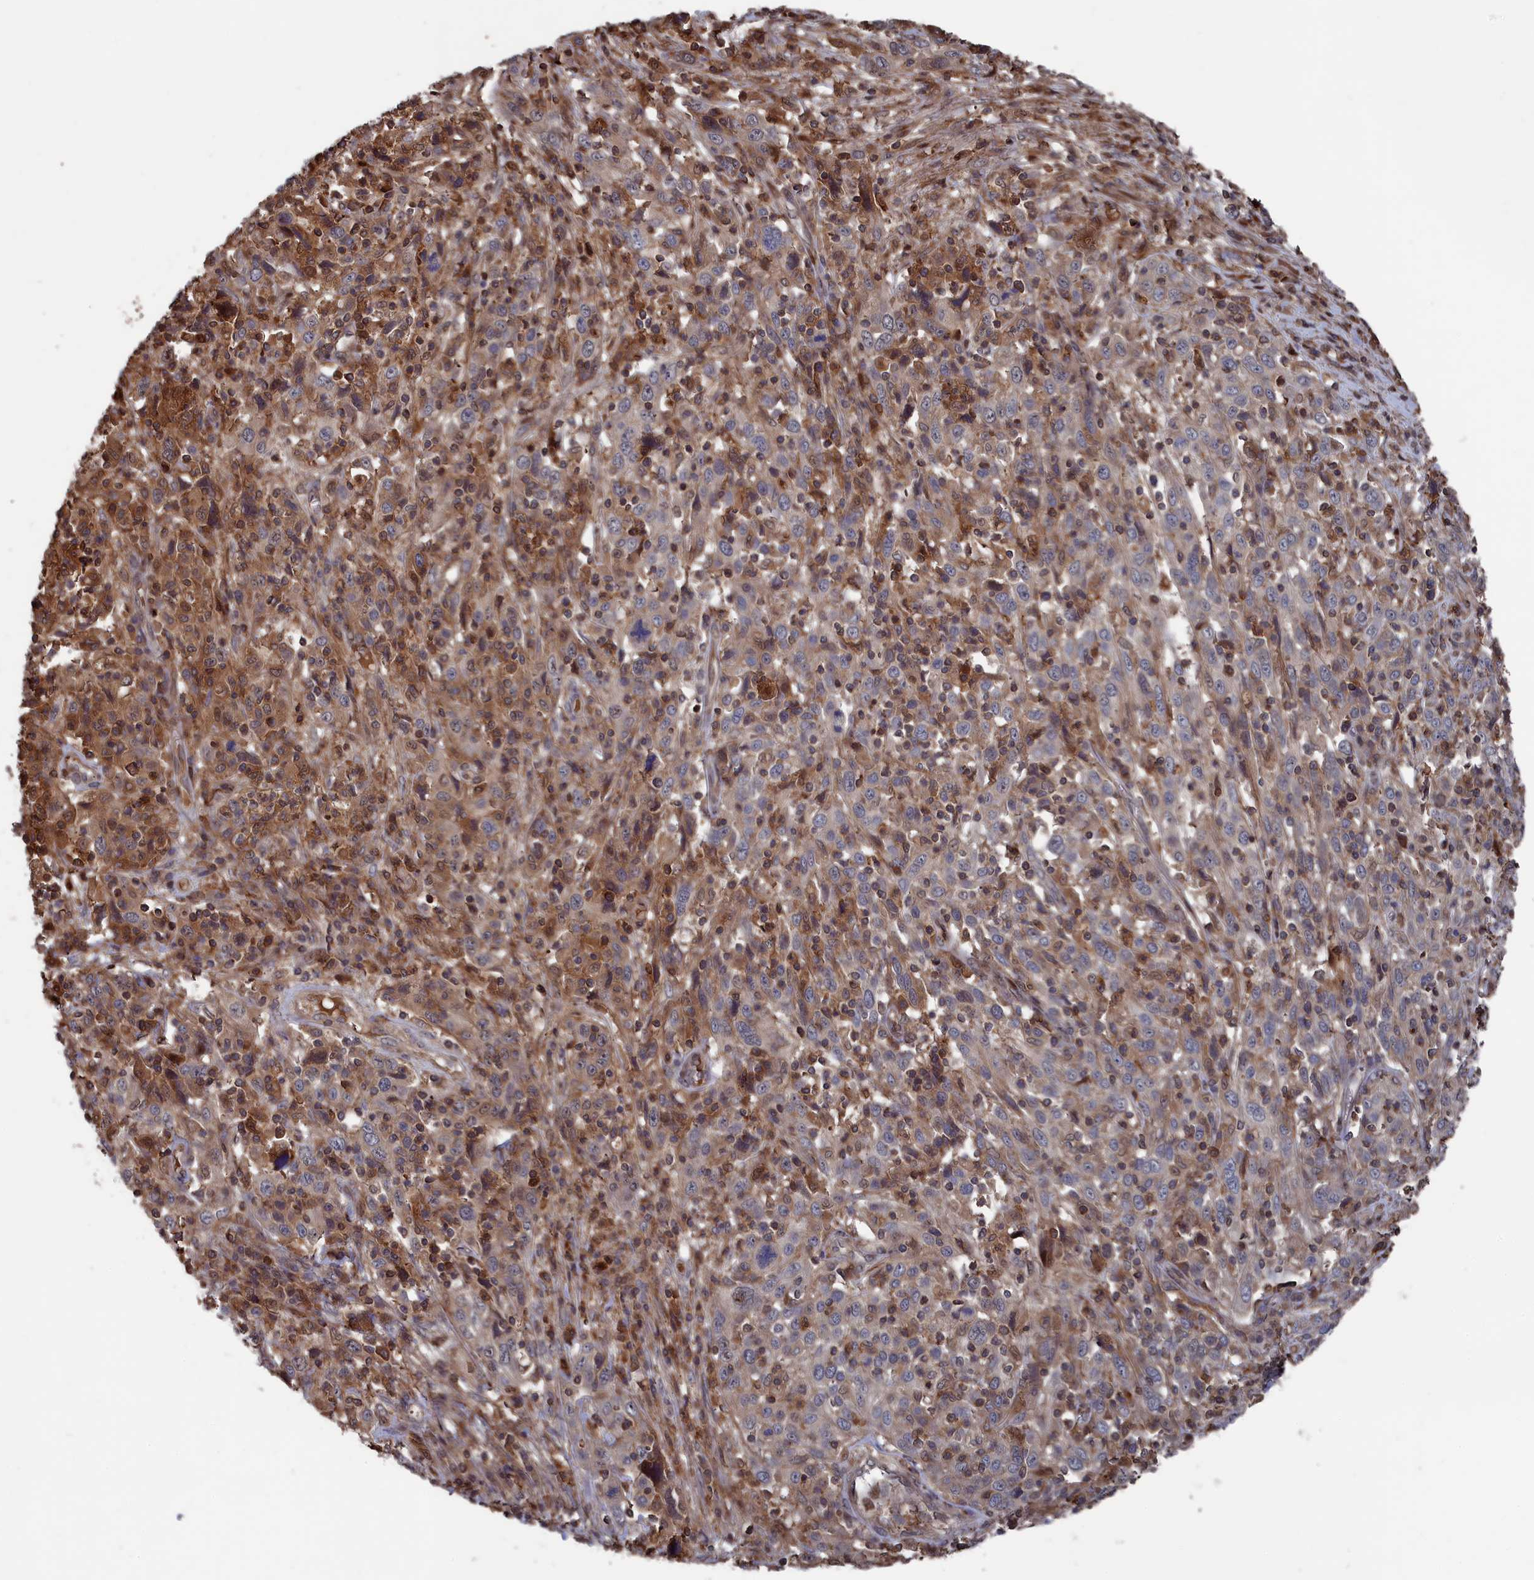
{"staining": {"intensity": "moderate", "quantity": "<25%", "location": "cytoplasmic/membranous"}, "tissue": "cervical cancer", "cell_type": "Tumor cells", "image_type": "cancer", "snomed": [{"axis": "morphology", "description": "Squamous cell carcinoma, NOS"}, {"axis": "topography", "description": "Cervix"}], "caption": "This is a micrograph of immunohistochemistry (IHC) staining of cervical cancer (squamous cell carcinoma), which shows moderate positivity in the cytoplasmic/membranous of tumor cells.", "gene": "PLA2G15", "patient": {"sex": "female", "age": 46}}